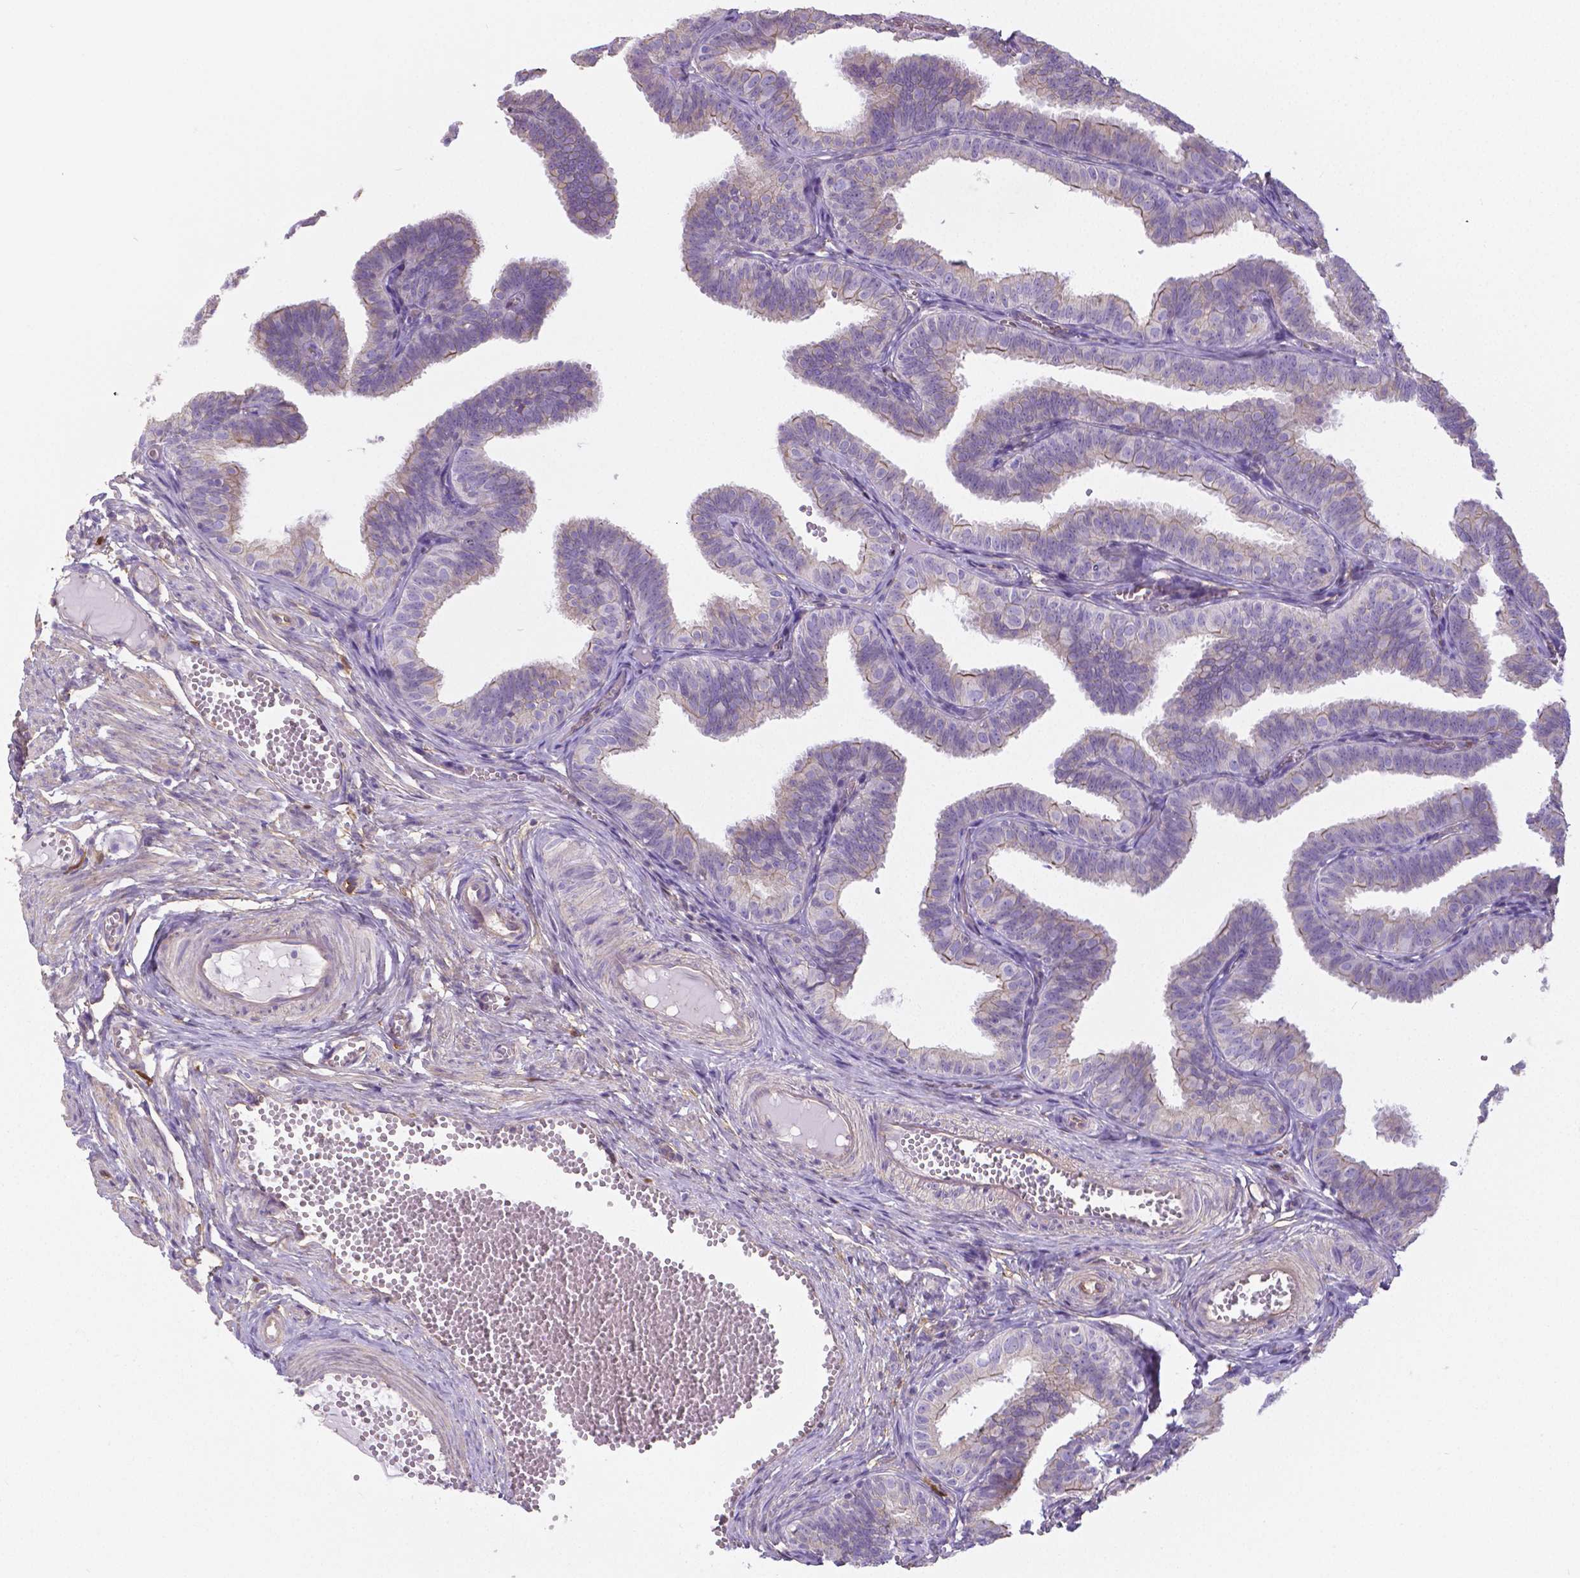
{"staining": {"intensity": "moderate", "quantity": "<25%", "location": "cytoplasmic/membranous"}, "tissue": "fallopian tube", "cell_type": "Glandular cells", "image_type": "normal", "snomed": [{"axis": "morphology", "description": "Normal tissue, NOS"}, {"axis": "topography", "description": "Fallopian tube"}], "caption": "A brown stain highlights moderate cytoplasmic/membranous staining of a protein in glandular cells of normal human fallopian tube. (DAB (3,3'-diaminobenzidine) IHC, brown staining for protein, blue staining for nuclei).", "gene": "CRMP1", "patient": {"sex": "female", "age": 25}}